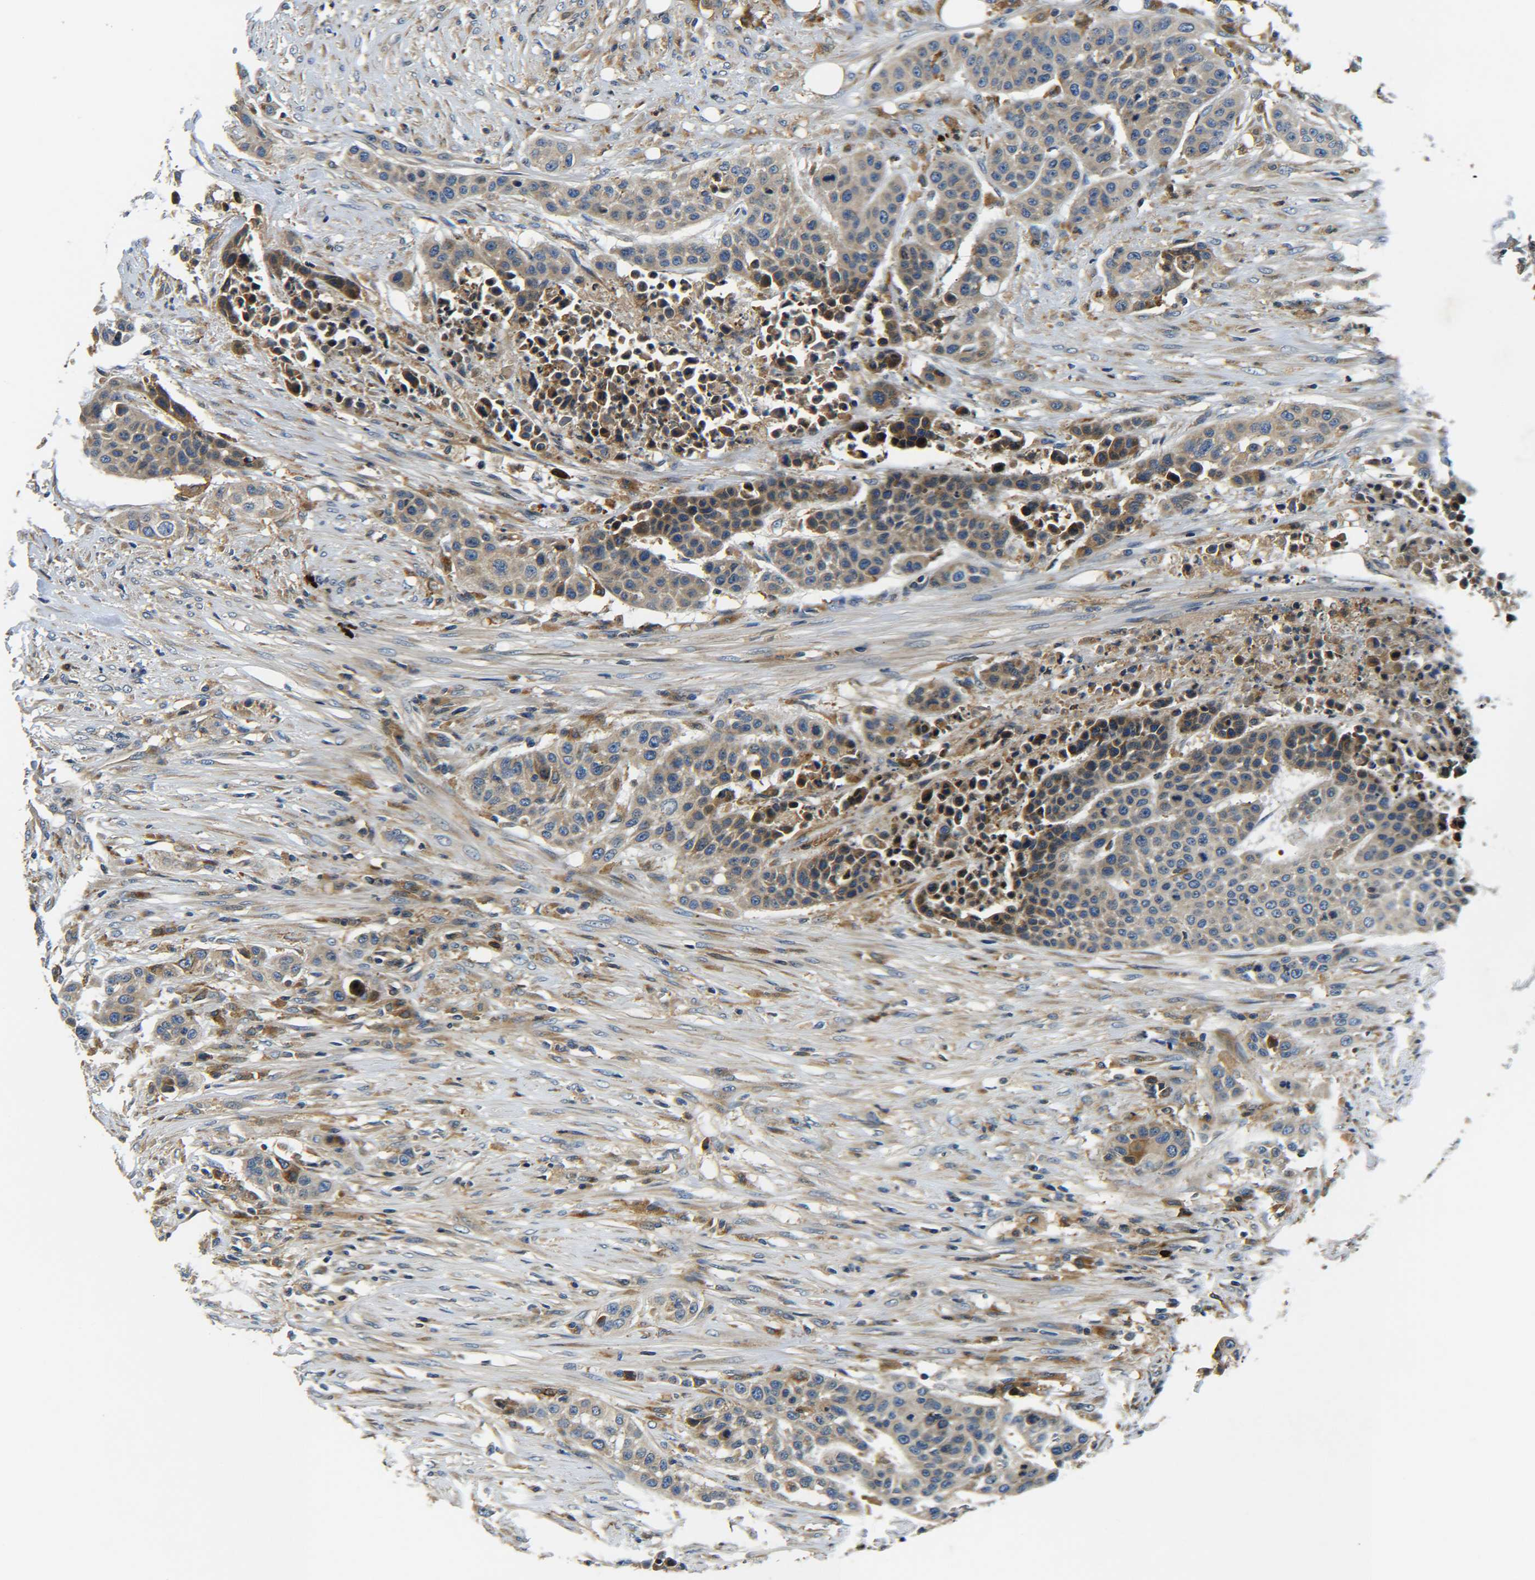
{"staining": {"intensity": "weak", "quantity": ">75%", "location": "cytoplasmic/membranous"}, "tissue": "urothelial cancer", "cell_type": "Tumor cells", "image_type": "cancer", "snomed": [{"axis": "morphology", "description": "Urothelial carcinoma, High grade"}, {"axis": "topography", "description": "Urinary bladder"}], "caption": "Brown immunohistochemical staining in human urothelial carcinoma (high-grade) displays weak cytoplasmic/membranous staining in about >75% of tumor cells. (DAB (3,3'-diaminobenzidine) IHC, brown staining for protein, blue staining for nuclei).", "gene": "RAB1B", "patient": {"sex": "male", "age": 74}}